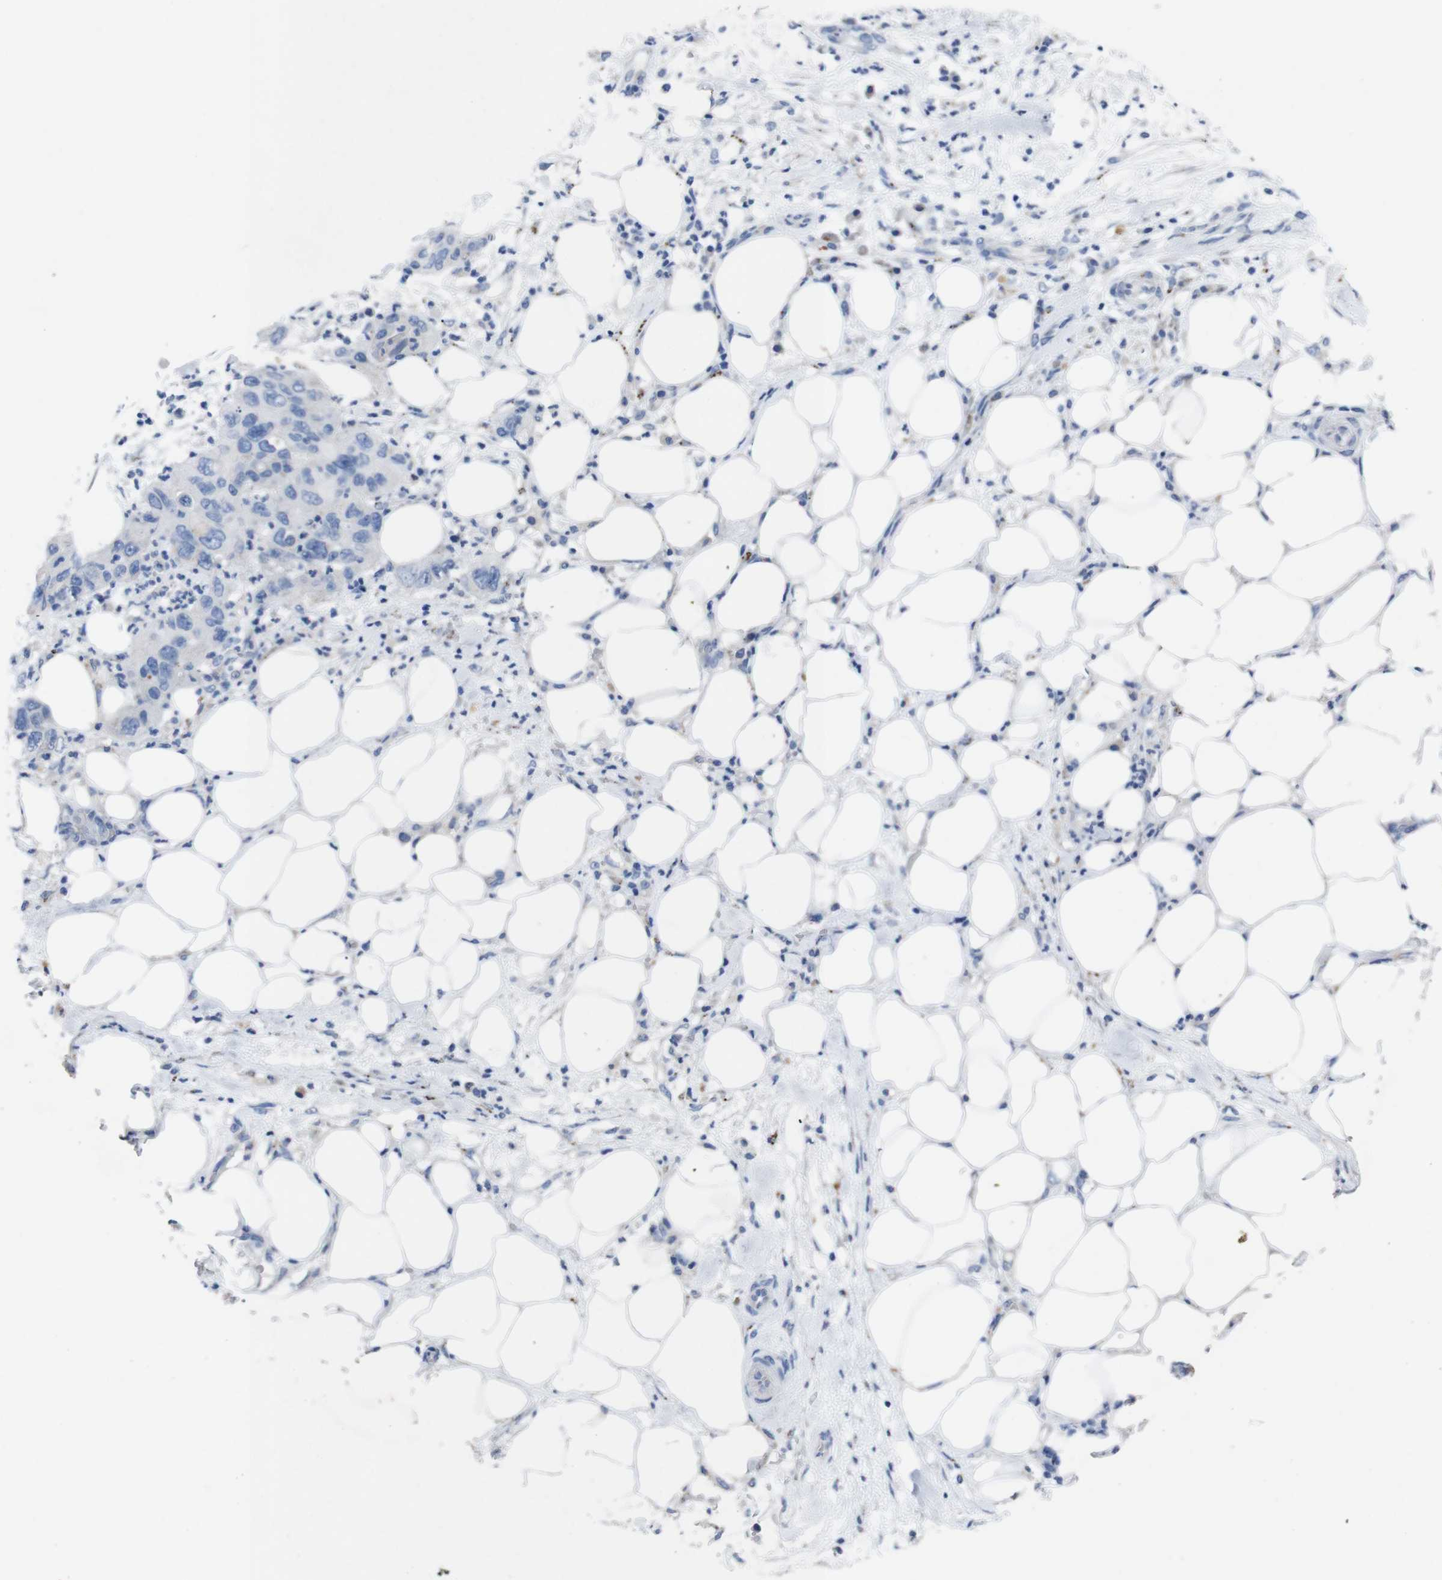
{"staining": {"intensity": "negative", "quantity": "none", "location": "none"}, "tissue": "pancreatic cancer", "cell_type": "Tumor cells", "image_type": "cancer", "snomed": [{"axis": "morphology", "description": "Adenocarcinoma, NOS"}, {"axis": "topography", "description": "Pancreas"}], "caption": "Pancreatic cancer stained for a protein using immunohistochemistry demonstrates no positivity tumor cells.", "gene": "GJB2", "patient": {"sex": "female", "age": 71}}